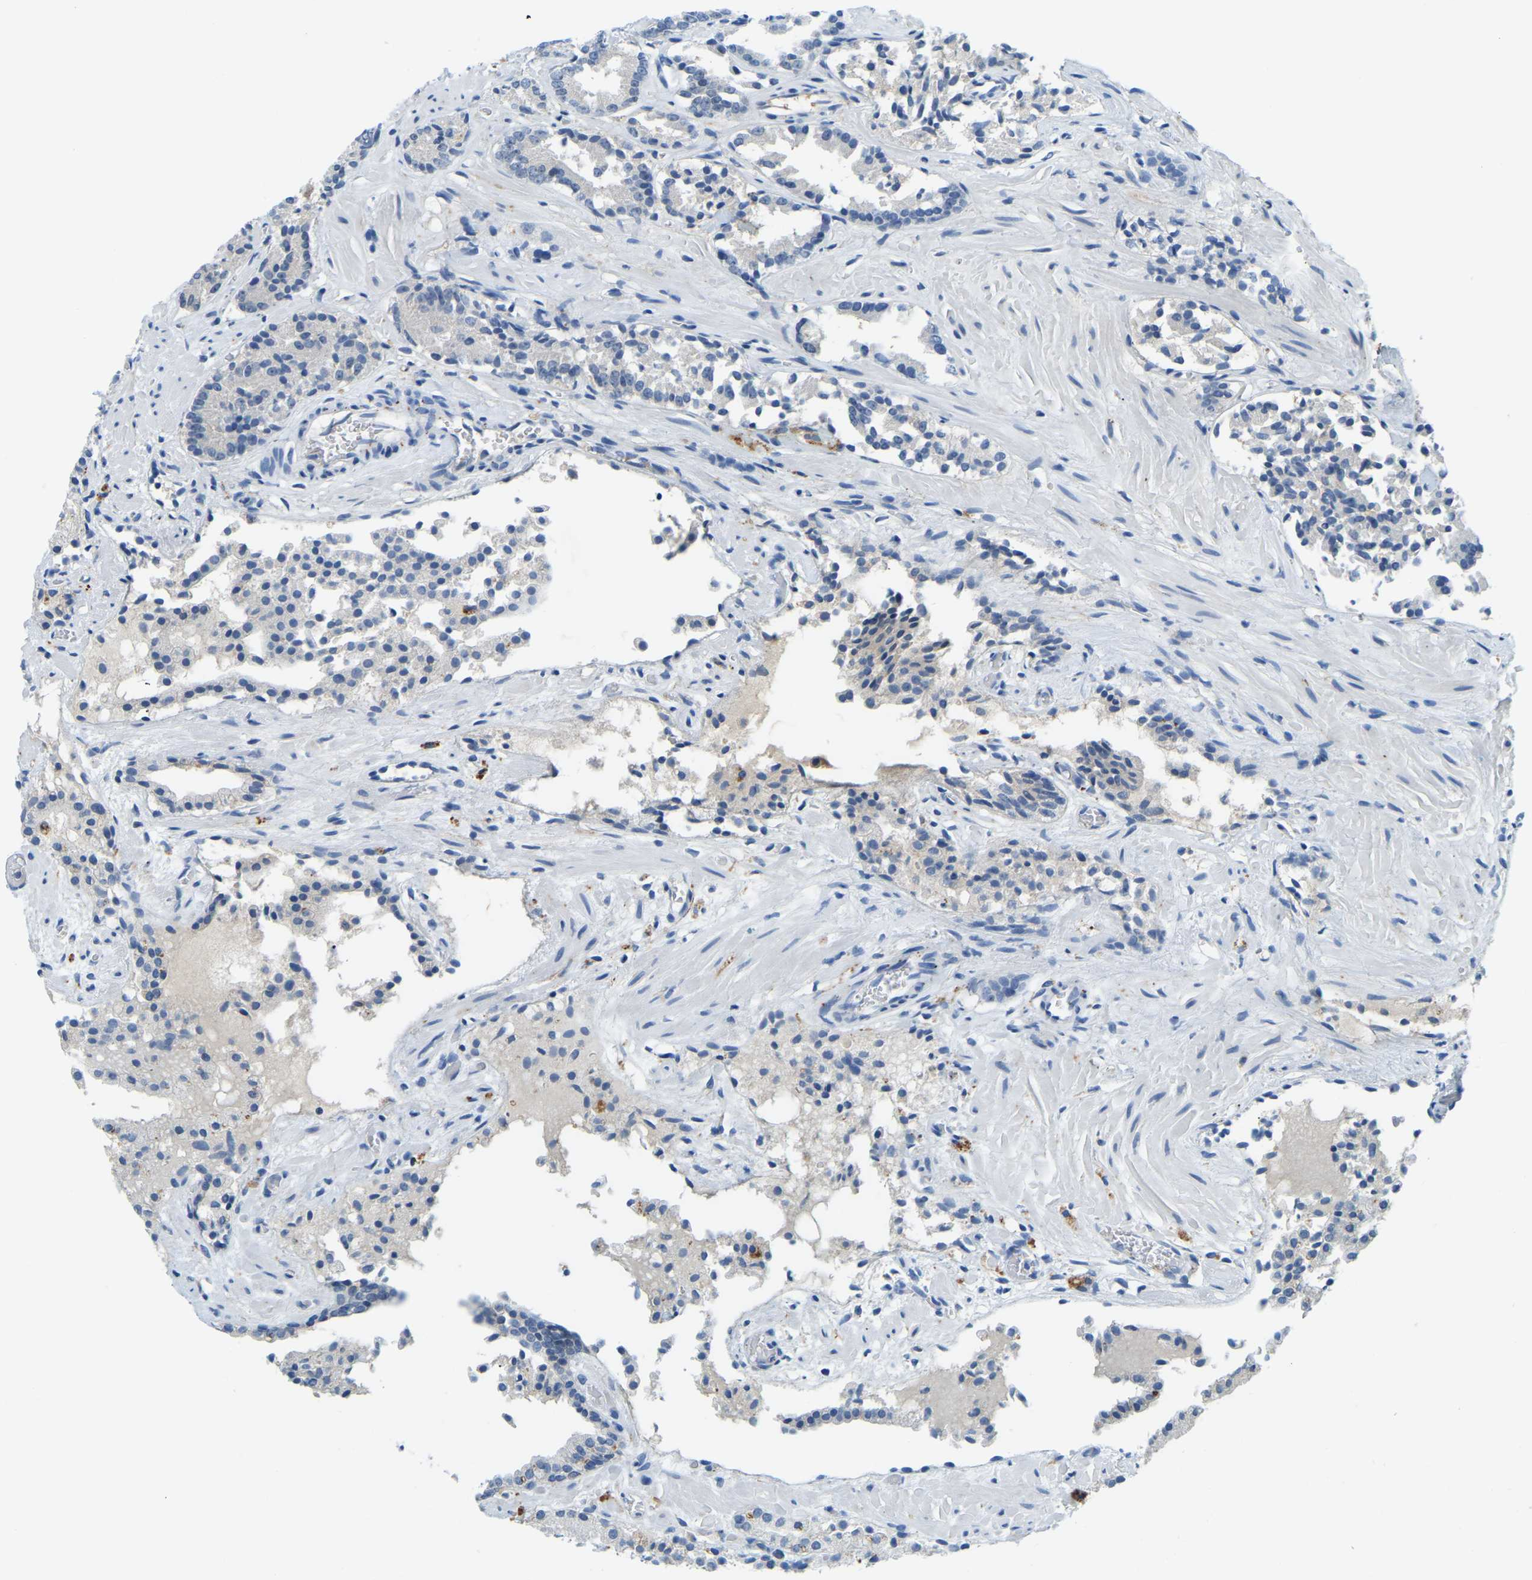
{"staining": {"intensity": "negative", "quantity": "none", "location": "none"}, "tissue": "prostate cancer", "cell_type": "Tumor cells", "image_type": "cancer", "snomed": [{"axis": "morphology", "description": "Adenocarcinoma, Low grade"}, {"axis": "topography", "description": "Prostate"}], "caption": "IHC of prostate cancer (low-grade adenocarcinoma) demonstrates no staining in tumor cells. (IHC, brightfield microscopy, high magnification).", "gene": "NME8", "patient": {"sex": "male", "age": 51}}